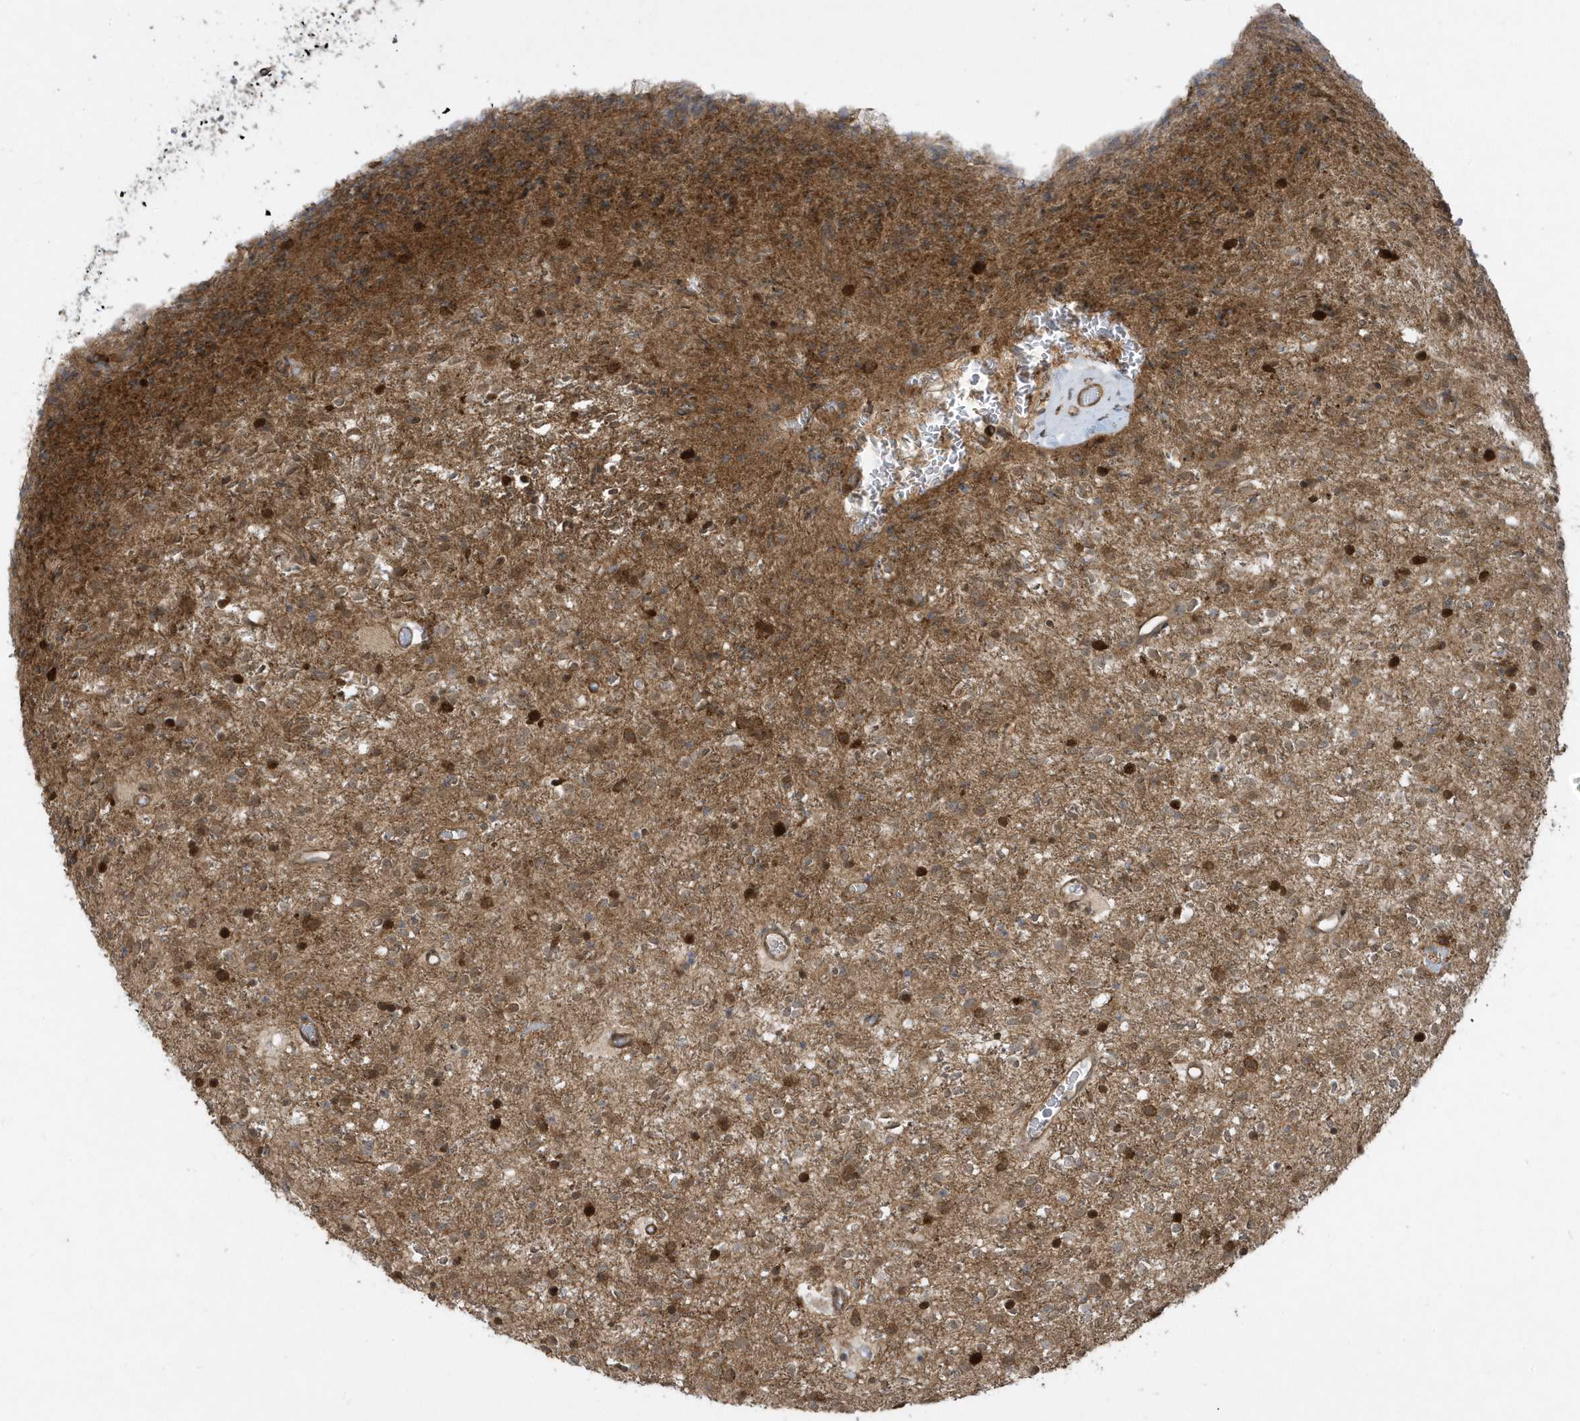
{"staining": {"intensity": "moderate", "quantity": ">75%", "location": "cytoplasmic/membranous"}, "tissue": "glioma", "cell_type": "Tumor cells", "image_type": "cancer", "snomed": [{"axis": "morphology", "description": "Glioma, malignant, High grade"}, {"axis": "topography", "description": "Brain"}], "caption": "Immunohistochemistry staining of high-grade glioma (malignant), which displays medium levels of moderate cytoplasmic/membranous staining in approximately >75% of tumor cells indicating moderate cytoplasmic/membranous protein expression. The staining was performed using DAB (3,3'-diaminobenzidine) (brown) for protein detection and nuclei were counterstained in hematoxylin (blue).", "gene": "STAMBP", "patient": {"sex": "male", "age": 34}}